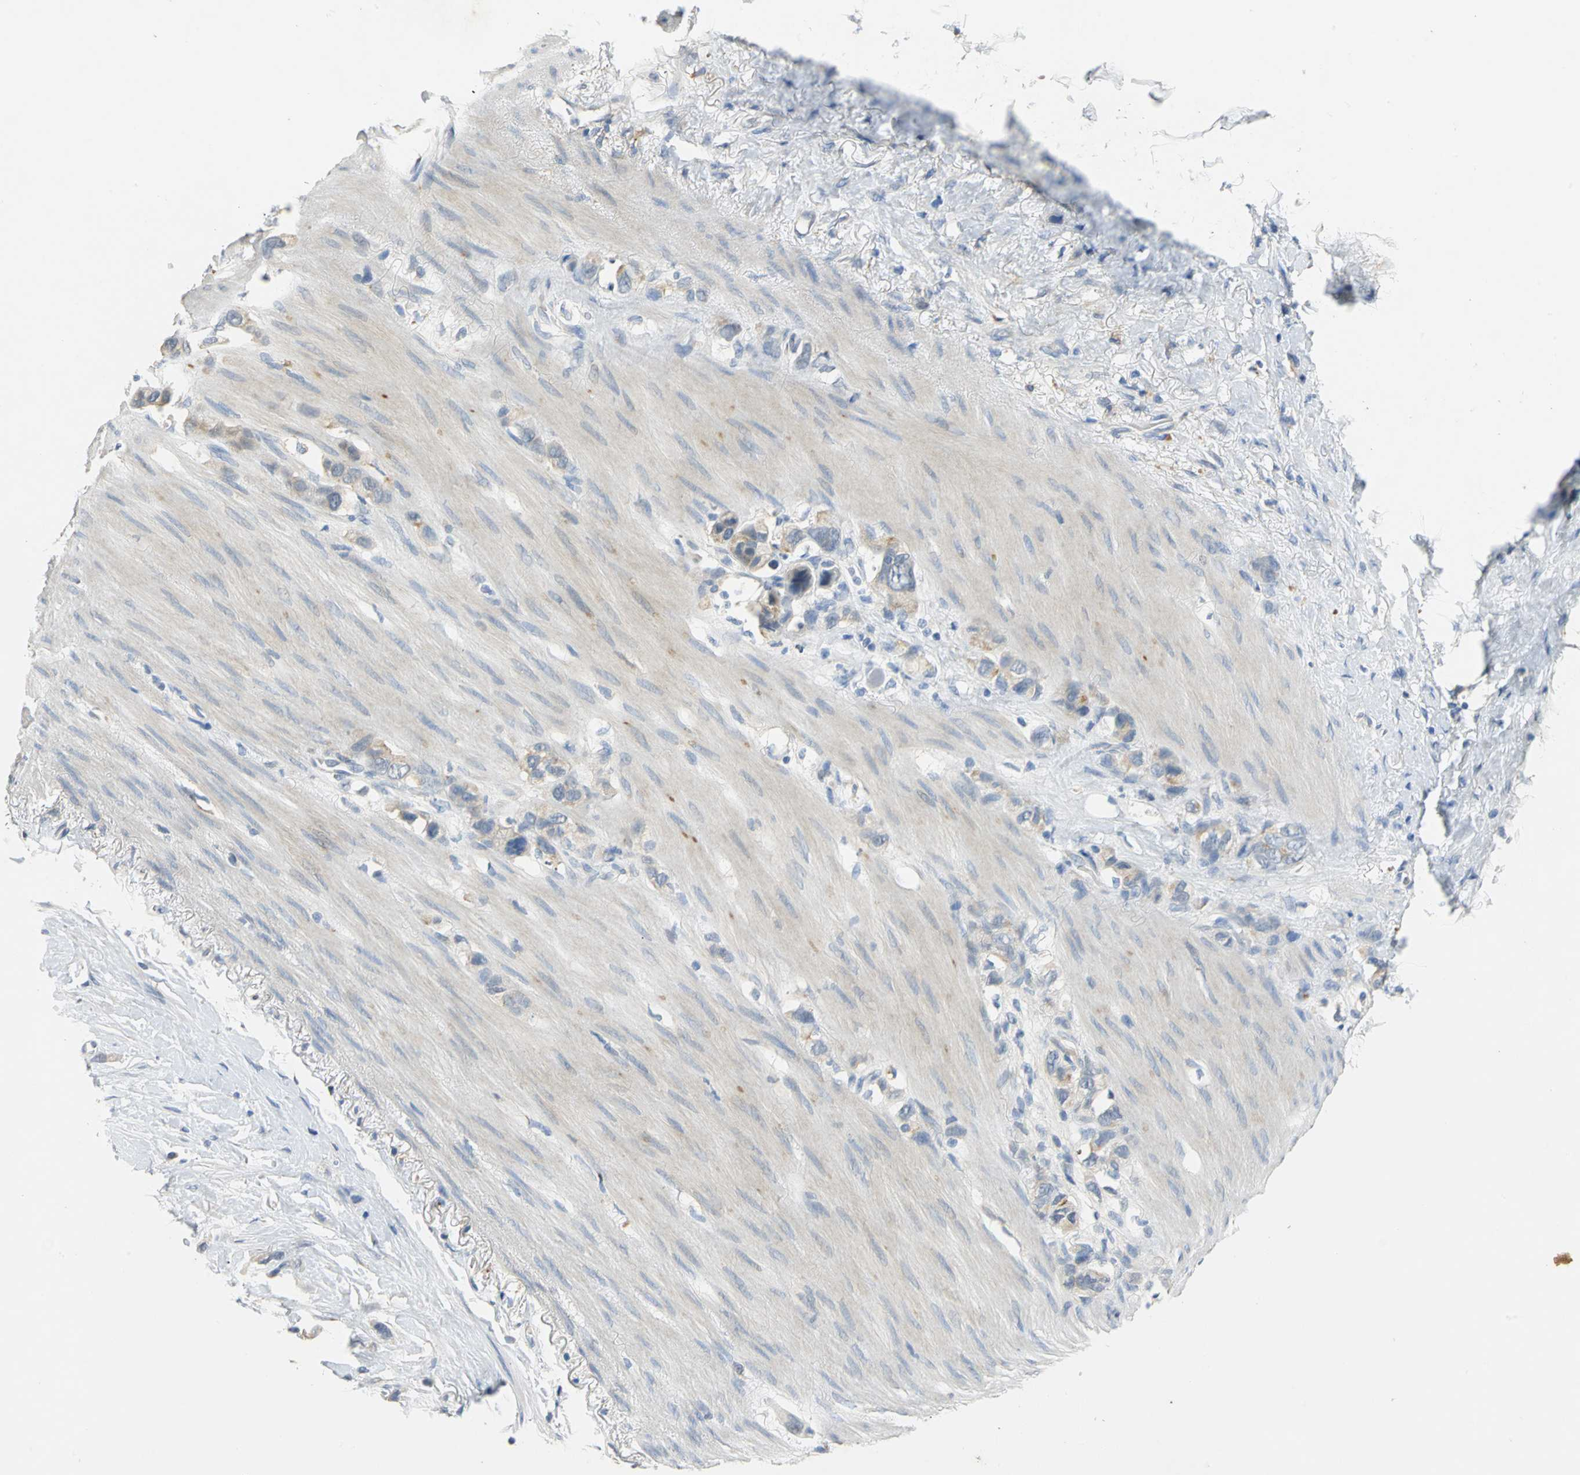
{"staining": {"intensity": "weak", "quantity": "25%-75%", "location": "cytoplasmic/membranous"}, "tissue": "stomach cancer", "cell_type": "Tumor cells", "image_type": "cancer", "snomed": [{"axis": "morphology", "description": "Normal tissue, NOS"}, {"axis": "morphology", "description": "Adenocarcinoma, NOS"}, {"axis": "morphology", "description": "Adenocarcinoma, High grade"}, {"axis": "topography", "description": "Stomach, upper"}, {"axis": "topography", "description": "Stomach"}], "caption": "Tumor cells display low levels of weak cytoplasmic/membranous positivity in approximately 25%-75% of cells in stomach high-grade adenocarcinoma.", "gene": "IL17RB", "patient": {"sex": "female", "age": 65}}